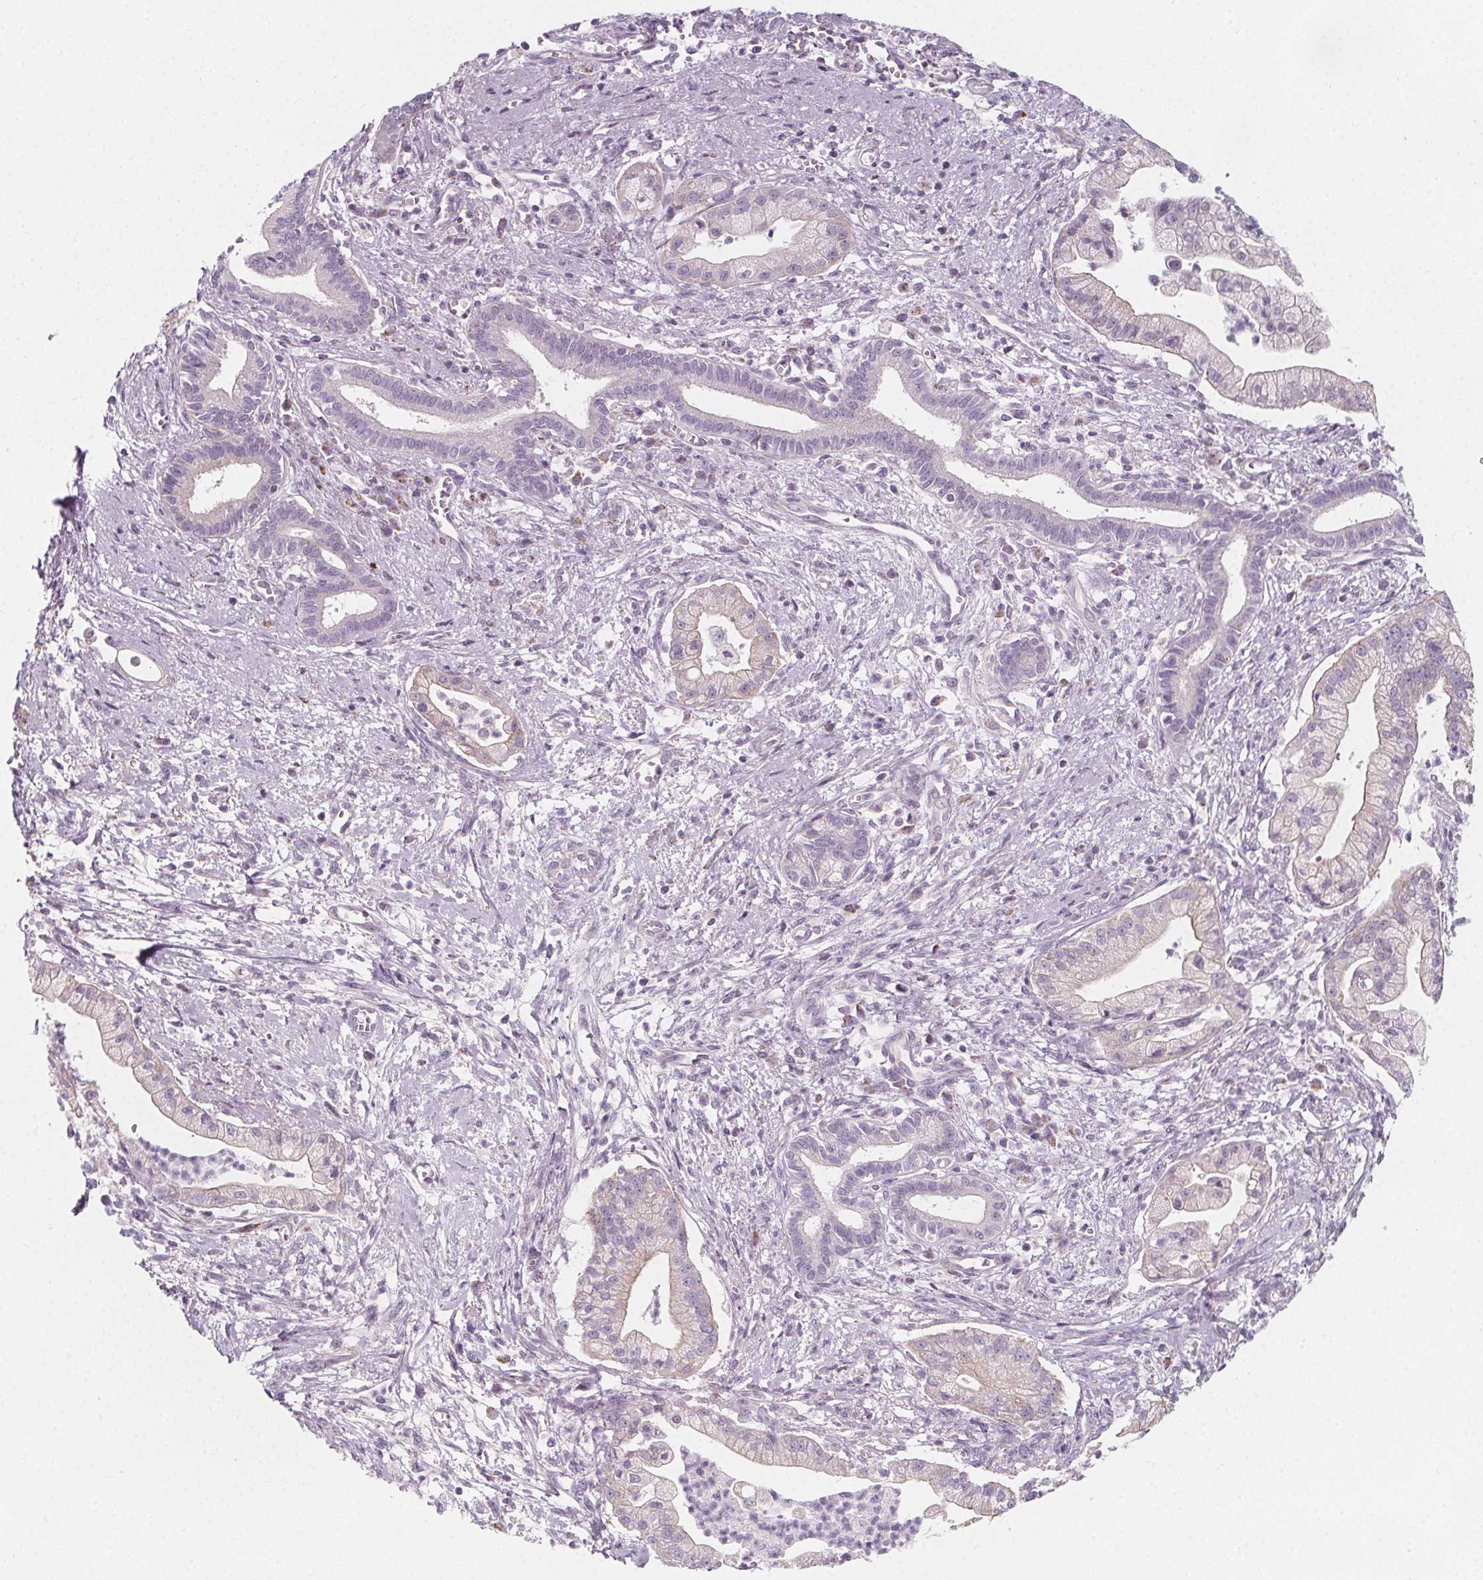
{"staining": {"intensity": "negative", "quantity": "none", "location": "none"}, "tissue": "pancreatic cancer", "cell_type": "Tumor cells", "image_type": "cancer", "snomed": [{"axis": "morphology", "description": "Normal tissue, NOS"}, {"axis": "morphology", "description": "Adenocarcinoma, NOS"}, {"axis": "topography", "description": "Lymph node"}, {"axis": "topography", "description": "Pancreas"}], "caption": "Tumor cells are negative for brown protein staining in pancreatic adenocarcinoma.", "gene": "IL17C", "patient": {"sex": "female", "age": 58}}